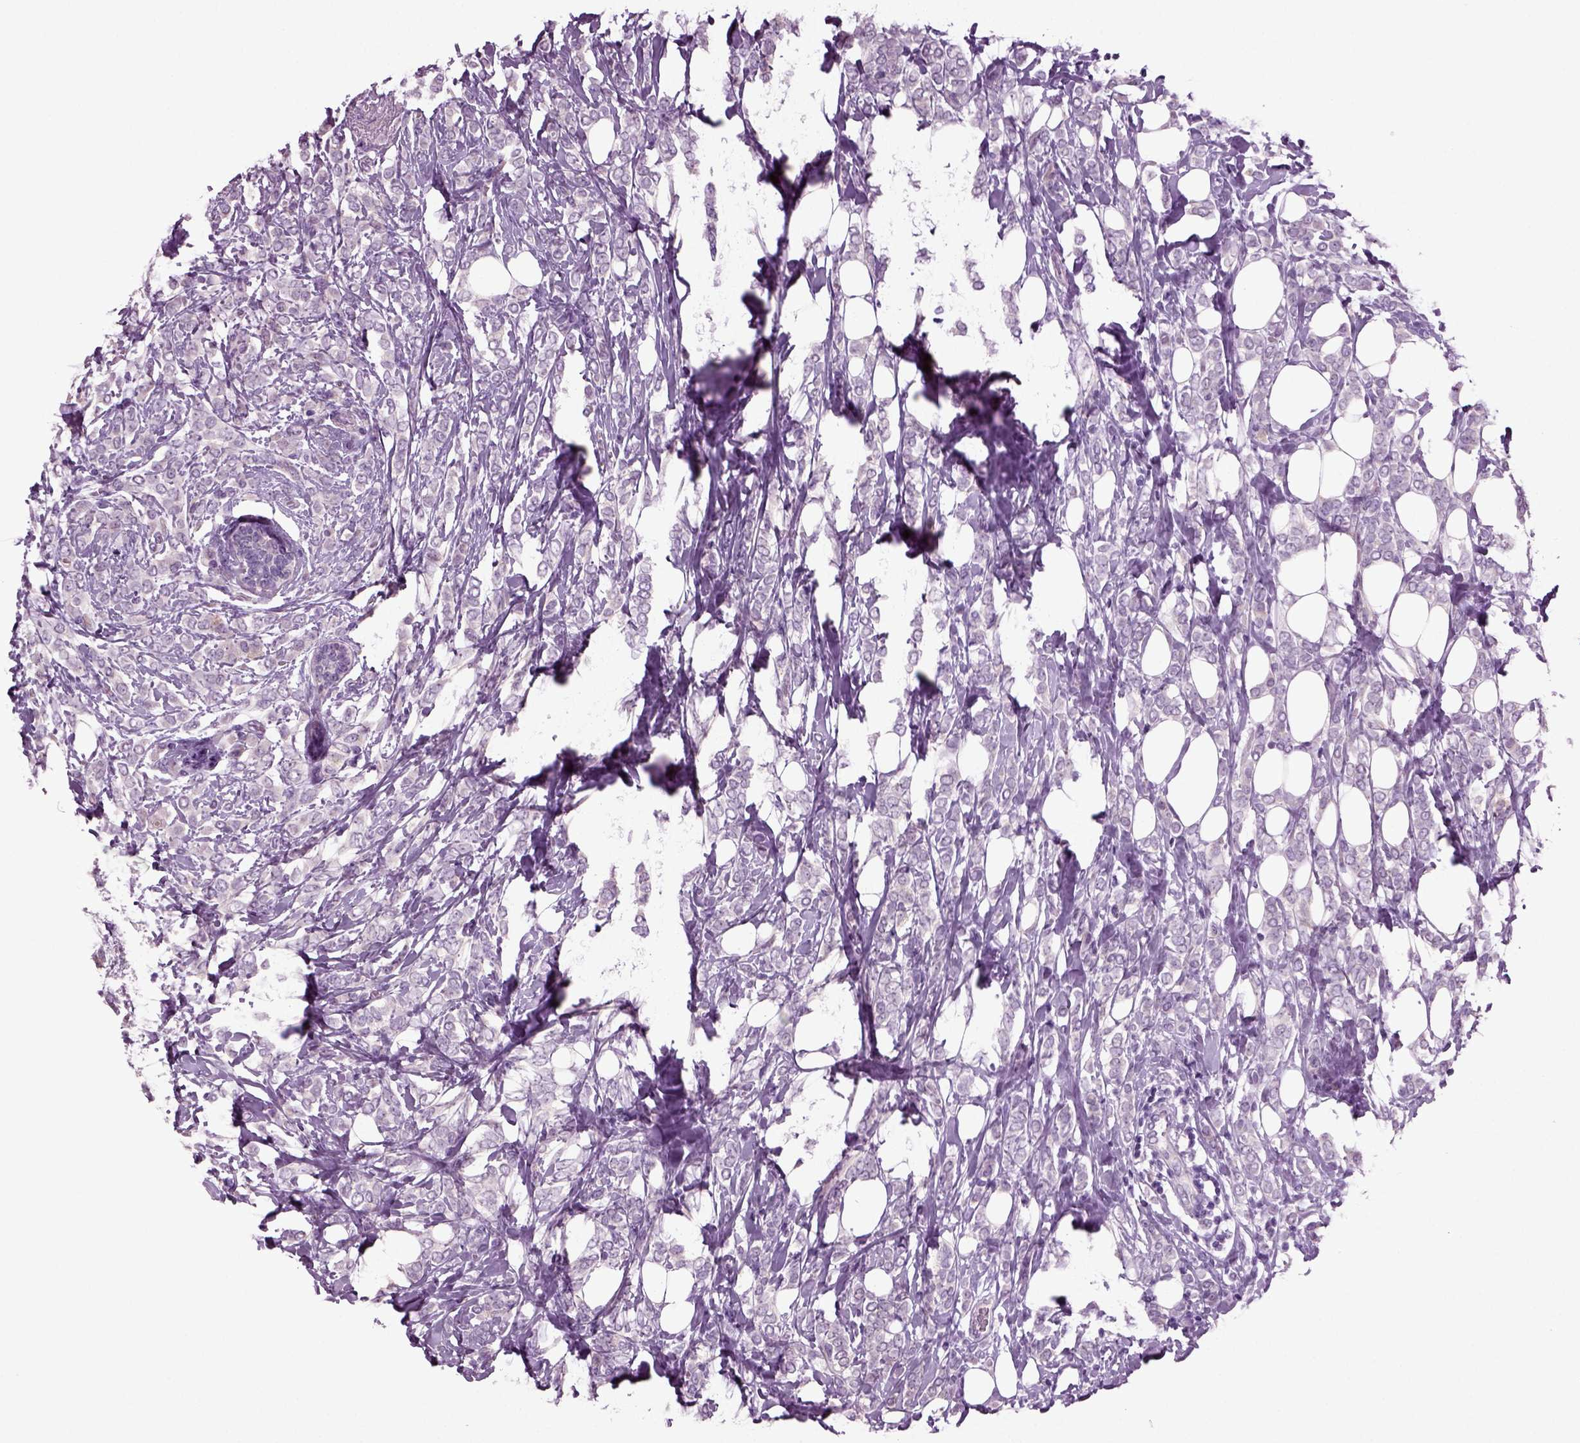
{"staining": {"intensity": "negative", "quantity": "none", "location": "none"}, "tissue": "breast cancer", "cell_type": "Tumor cells", "image_type": "cancer", "snomed": [{"axis": "morphology", "description": "Lobular carcinoma"}, {"axis": "topography", "description": "Breast"}], "caption": "A high-resolution histopathology image shows immunohistochemistry (IHC) staining of breast cancer (lobular carcinoma), which shows no significant staining in tumor cells.", "gene": "COL9A2", "patient": {"sex": "female", "age": 49}}